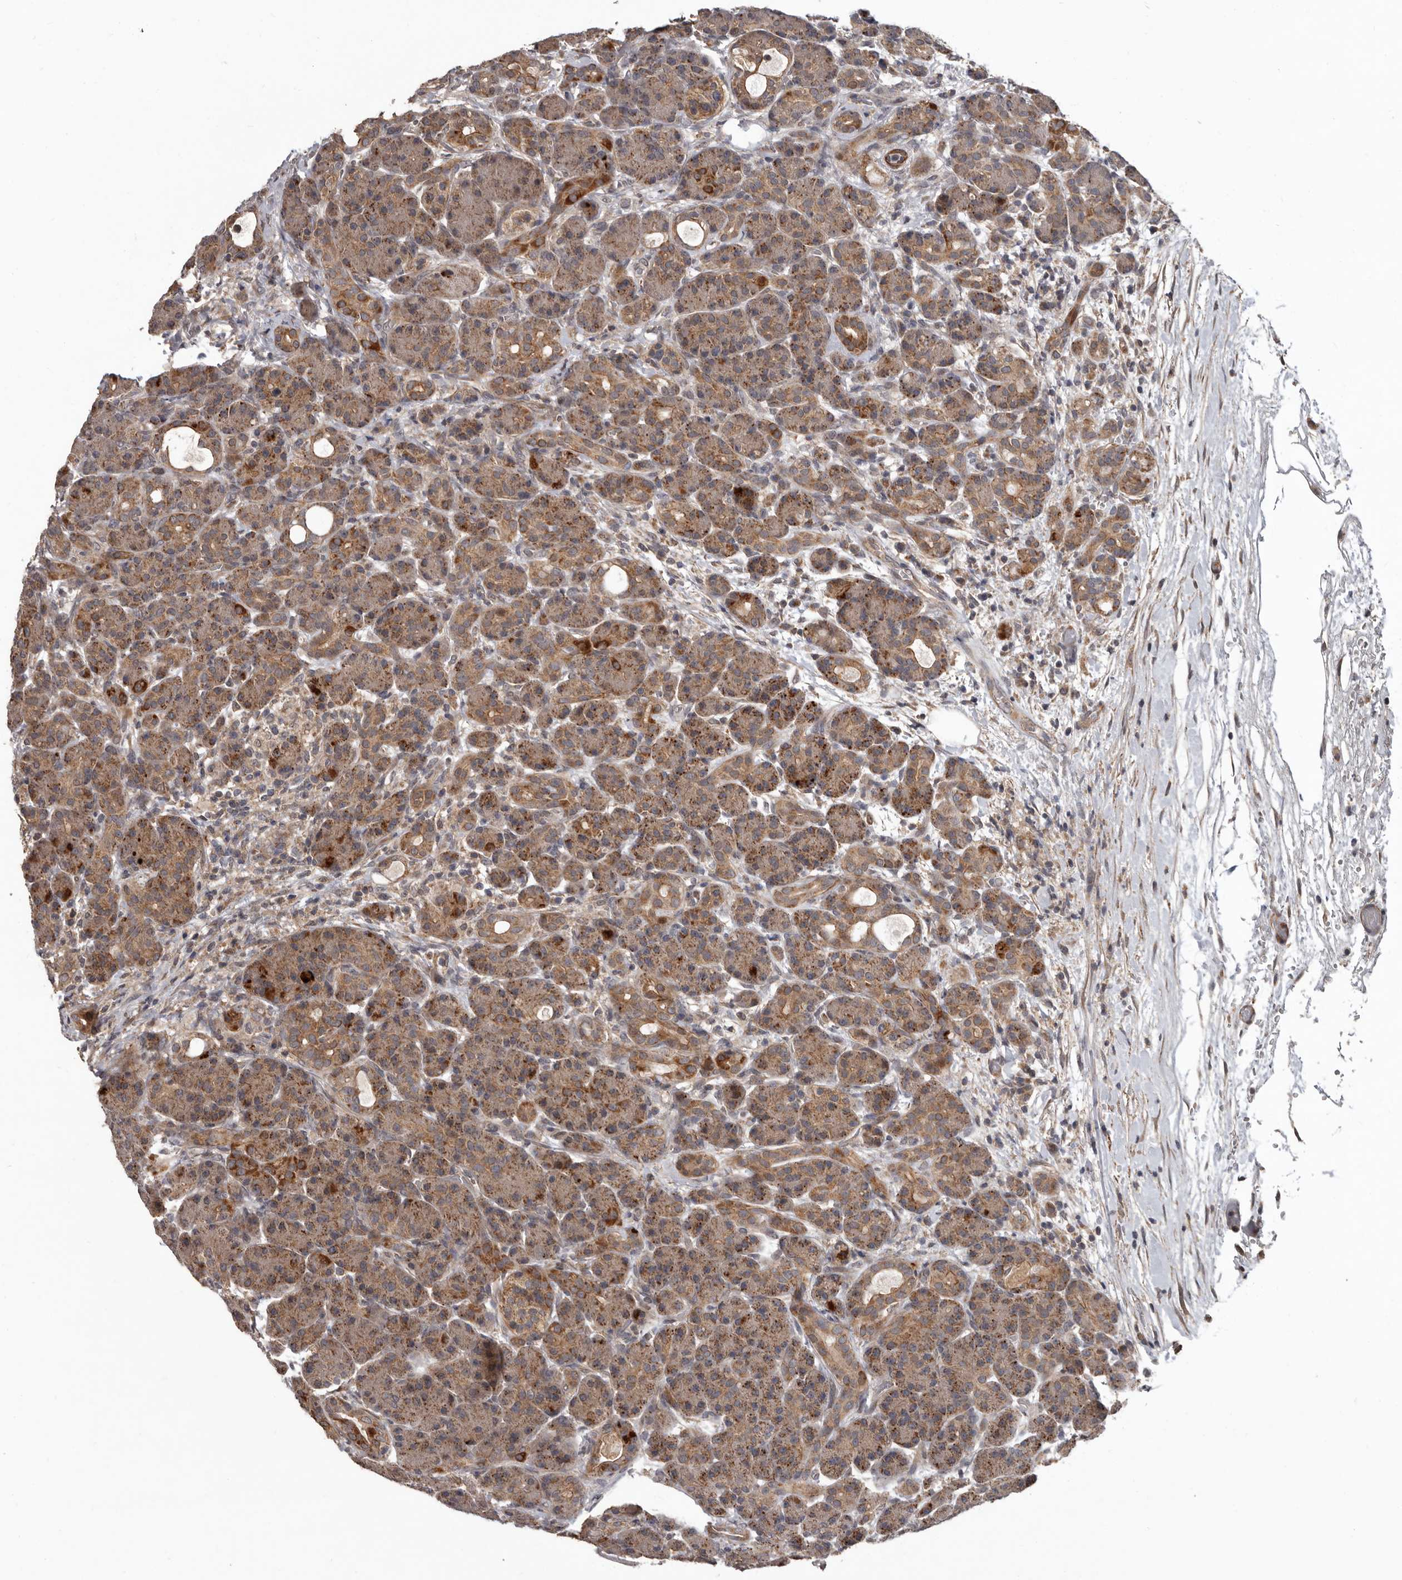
{"staining": {"intensity": "moderate", "quantity": ">75%", "location": "cytoplasmic/membranous"}, "tissue": "pancreas", "cell_type": "Exocrine glandular cells", "image_type": "normal", "snomed": [{"axis": "morphology", "description": "Normal tissue, NOS"}, {"axis": "topography", "description": "Pancreas"}], "caption": "Protein analysis of unremarkable pancreas exhibits moderate cytoplasmic/membranous expression in approximately >75% of exocrine glandular cells.", "gene": "FGFR4", "patient": {"sex": "male", "age": 63}}